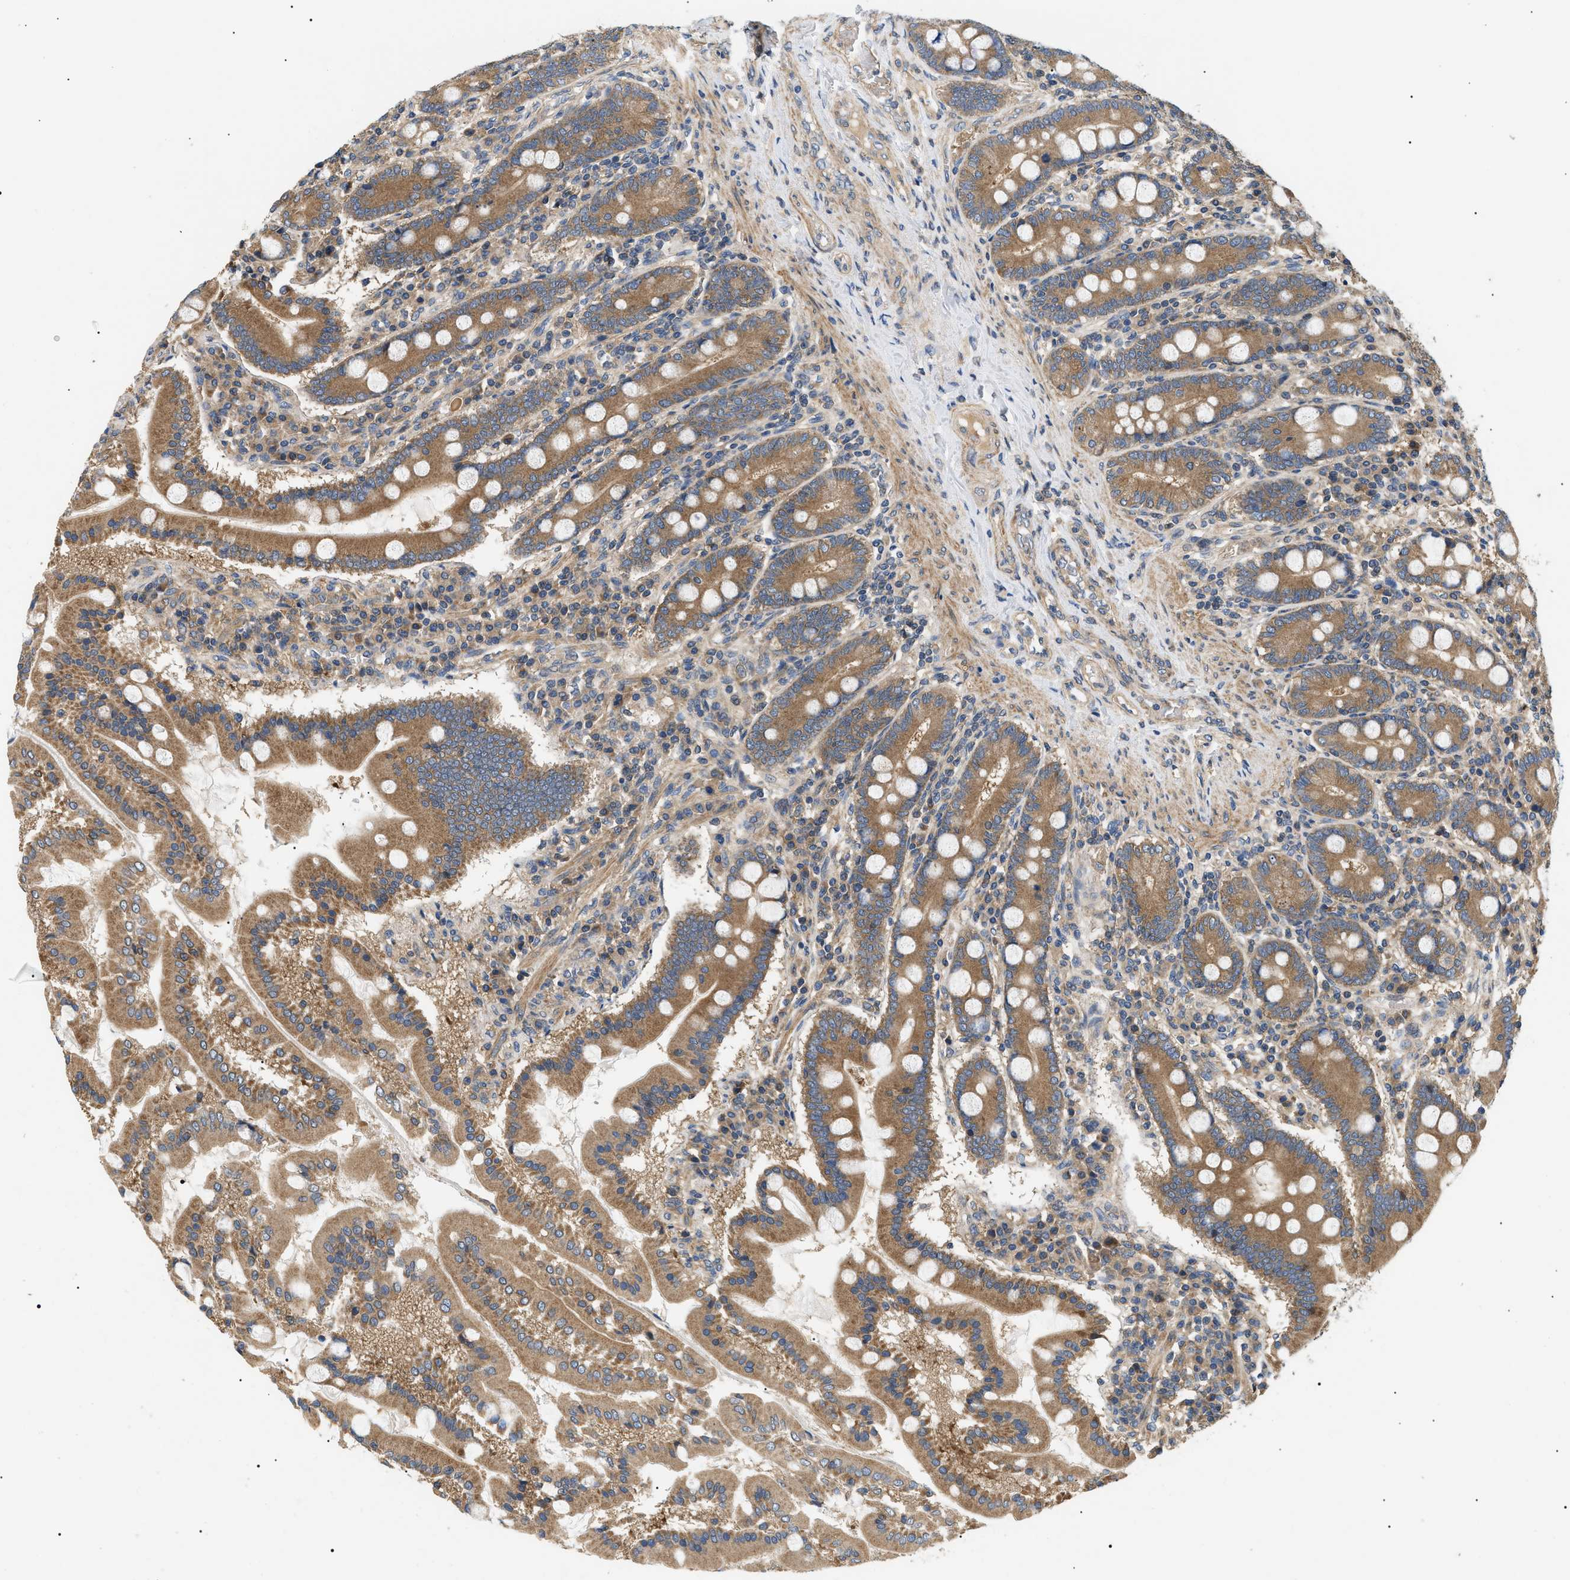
{"staining": {"intensity": "moderate", "quantity": ">75%", "location": "cytoplasmic/membranous"}, "tissue": "duodenum", "cell_type": "Glandular cells", "image_type": "normal", "snomed": [{"axis": "morphology", "description": "Normal tissue, NOS"}, {"axis": "topography", "description": "Duodenum"}], "caption": "The photomicrograph shows immunohistochemical staining of normal duodenum. There is moderate cytoplasmic/membranous expression is appreciated in approximately >75% of glandular cells. (DAB (3,3'-diaminobenzidine) = brown stain, brightfield microscopy at high magnification).", "gene": "PPM1B", "patient": {"sex": "male", "age": 50}}